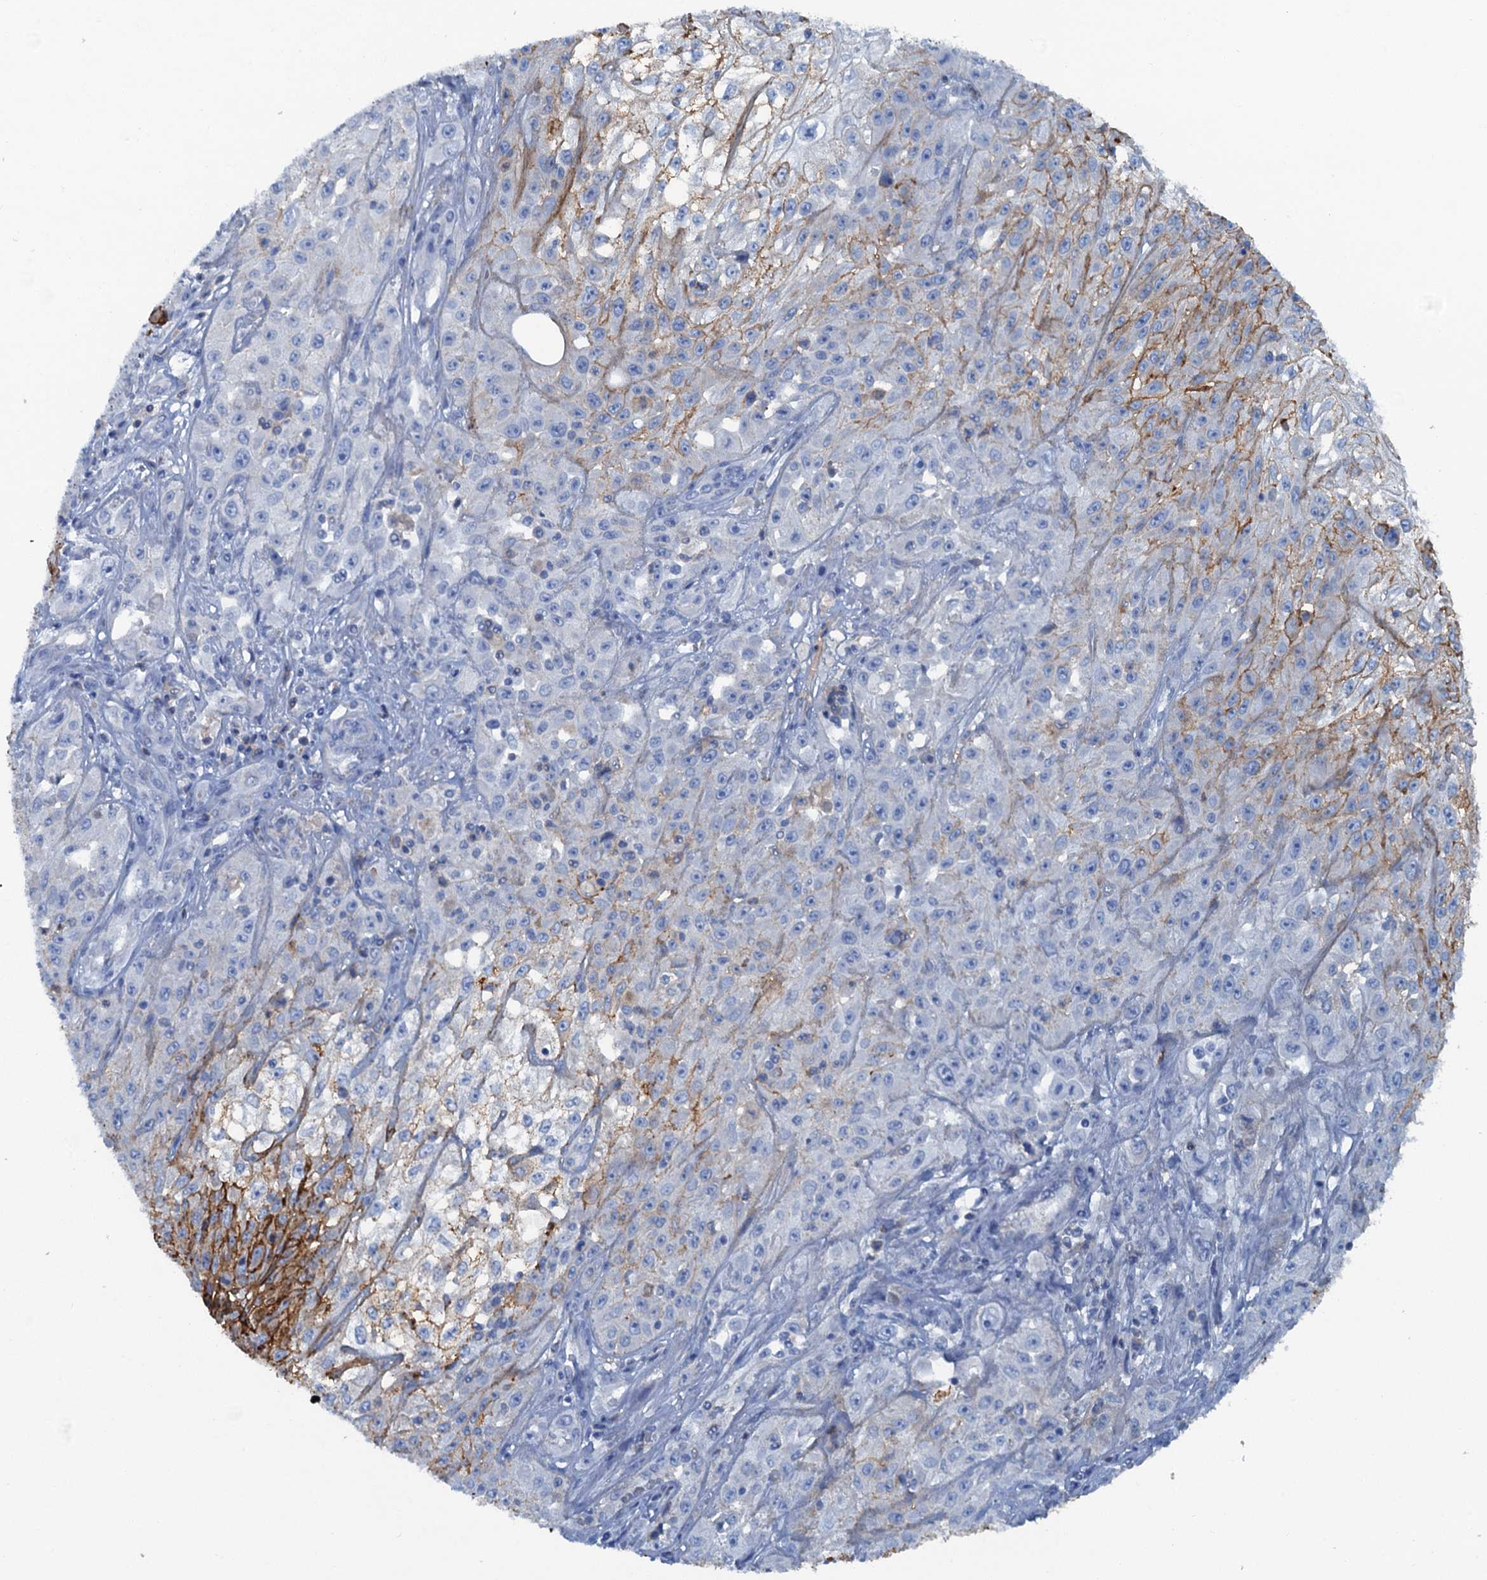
{"staining": {"intensity": "strong", "quantity": "<25%", "location": "cytoplasmic/membranous"}, "tissue": "skin cancer", "cell_type": "Tumor cells", "image_type": "cancer", "snomed": [{"axis": "morphology", "description": "Squamous cell carcinoma, NOS"}, {"axis": "morphology", "description": "Squamous cell carcinoma, metastatic, NOS"}, {"axis": "topography", "description": "Skin"}, {"axis": "topography", "description": "Lymph node"}], "caption": "There is medium levels of strong cytoplasmic/membranous expression in tumor cells of skin cancer, as demonstrated by immunohistochemical staining (brown color).", "gene": "MYADML2", "patient": {"sex": "male", "age": 75}}